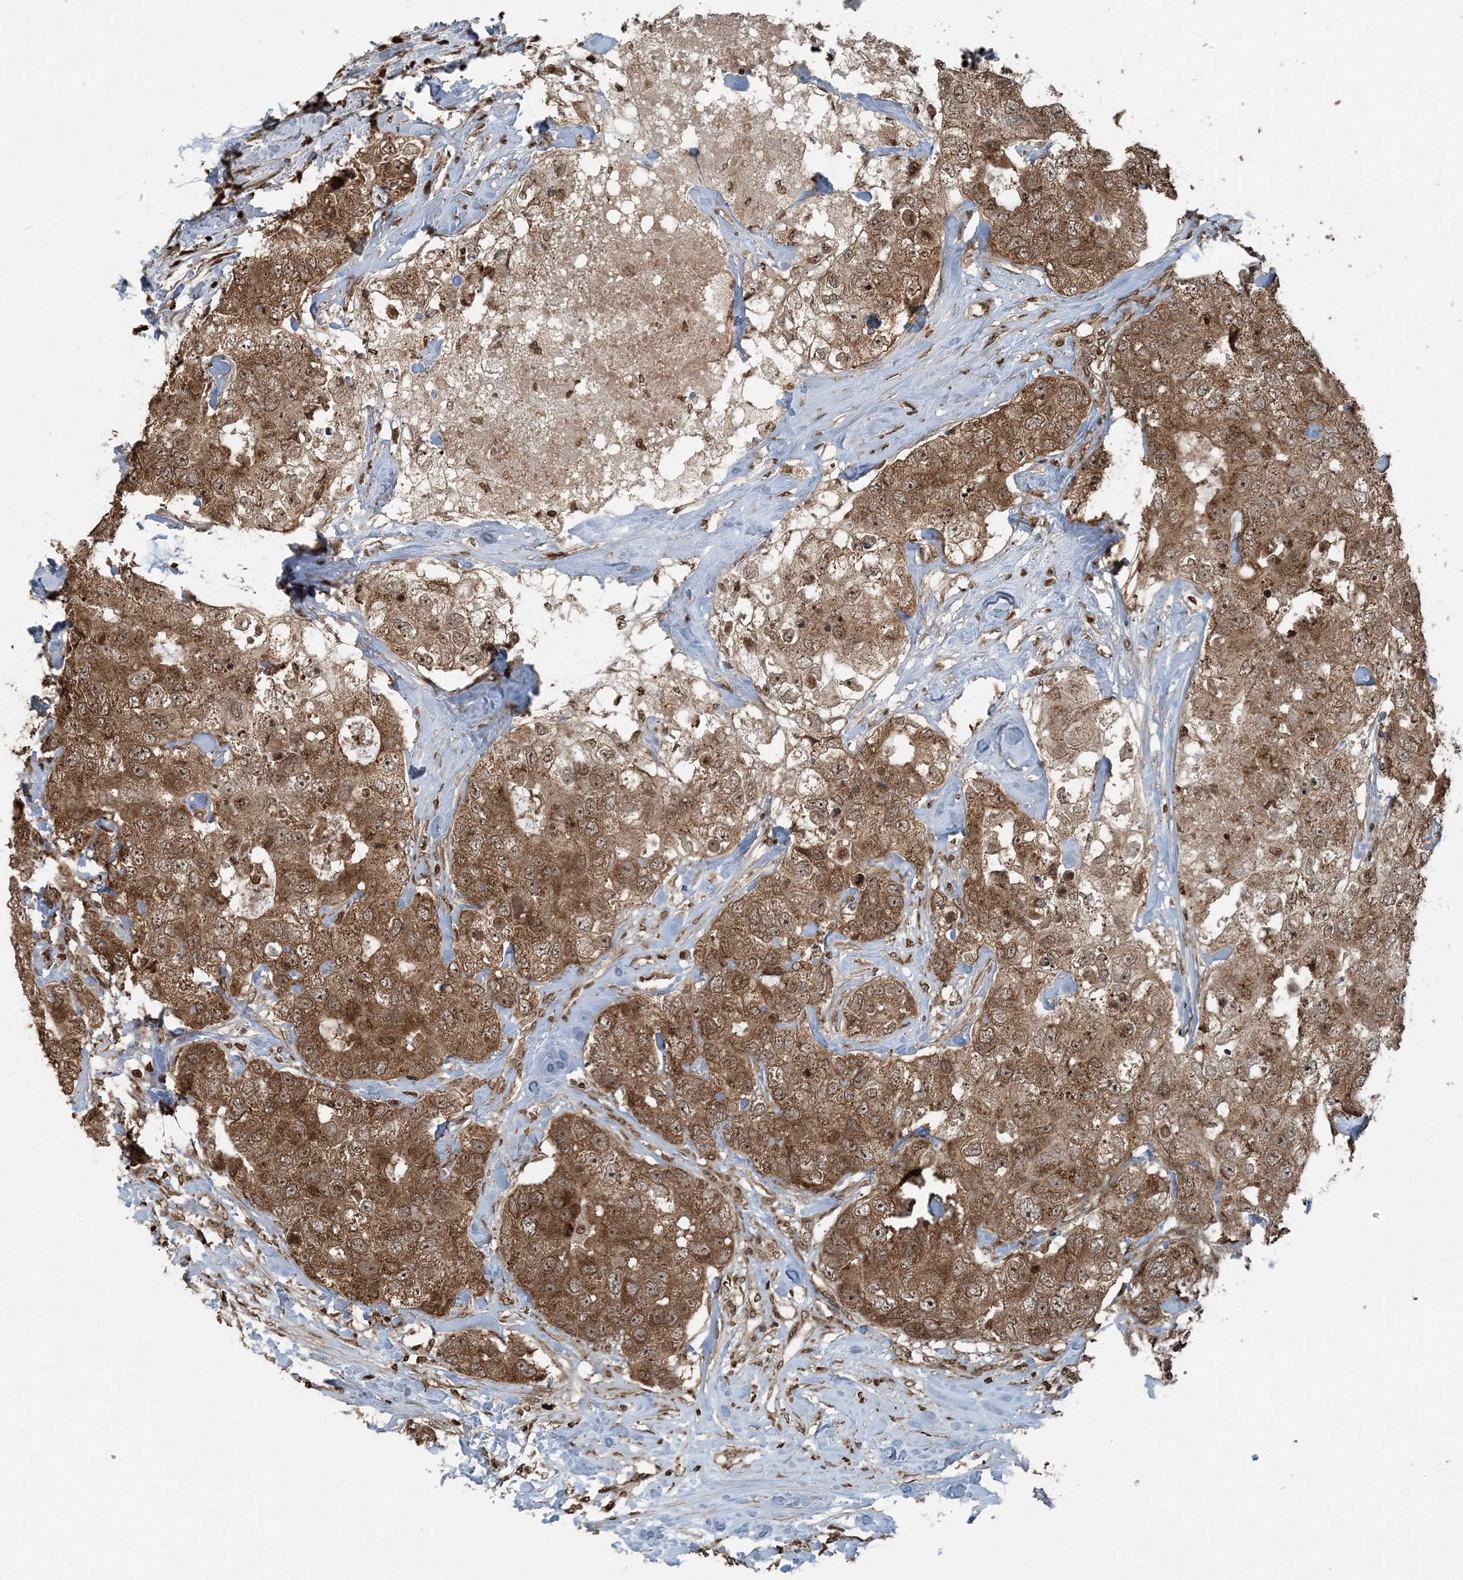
{"staining": {"intensity": "moderate", "quantity": ">75%", "location": "cytoplasmic/membranous"}, "tissue": "breast cancer", "cell_type": "Tumor cells", "image_type": "cancer", "snomed": [{"axis": "morphology", "description": "Duct carcinoma"}, {"axis": "topography", "description": "Breast"}], "caption": "Protein analysis of breast cancer tissue reveals moderate cytoplasmic/membranous positivity in approximately >75% of tumor cells. (Brightfield microscopy of DAB IHC at high magnification).", "gene": "ZFAND2B", "patient": {"sex": "female", "age": 62}}